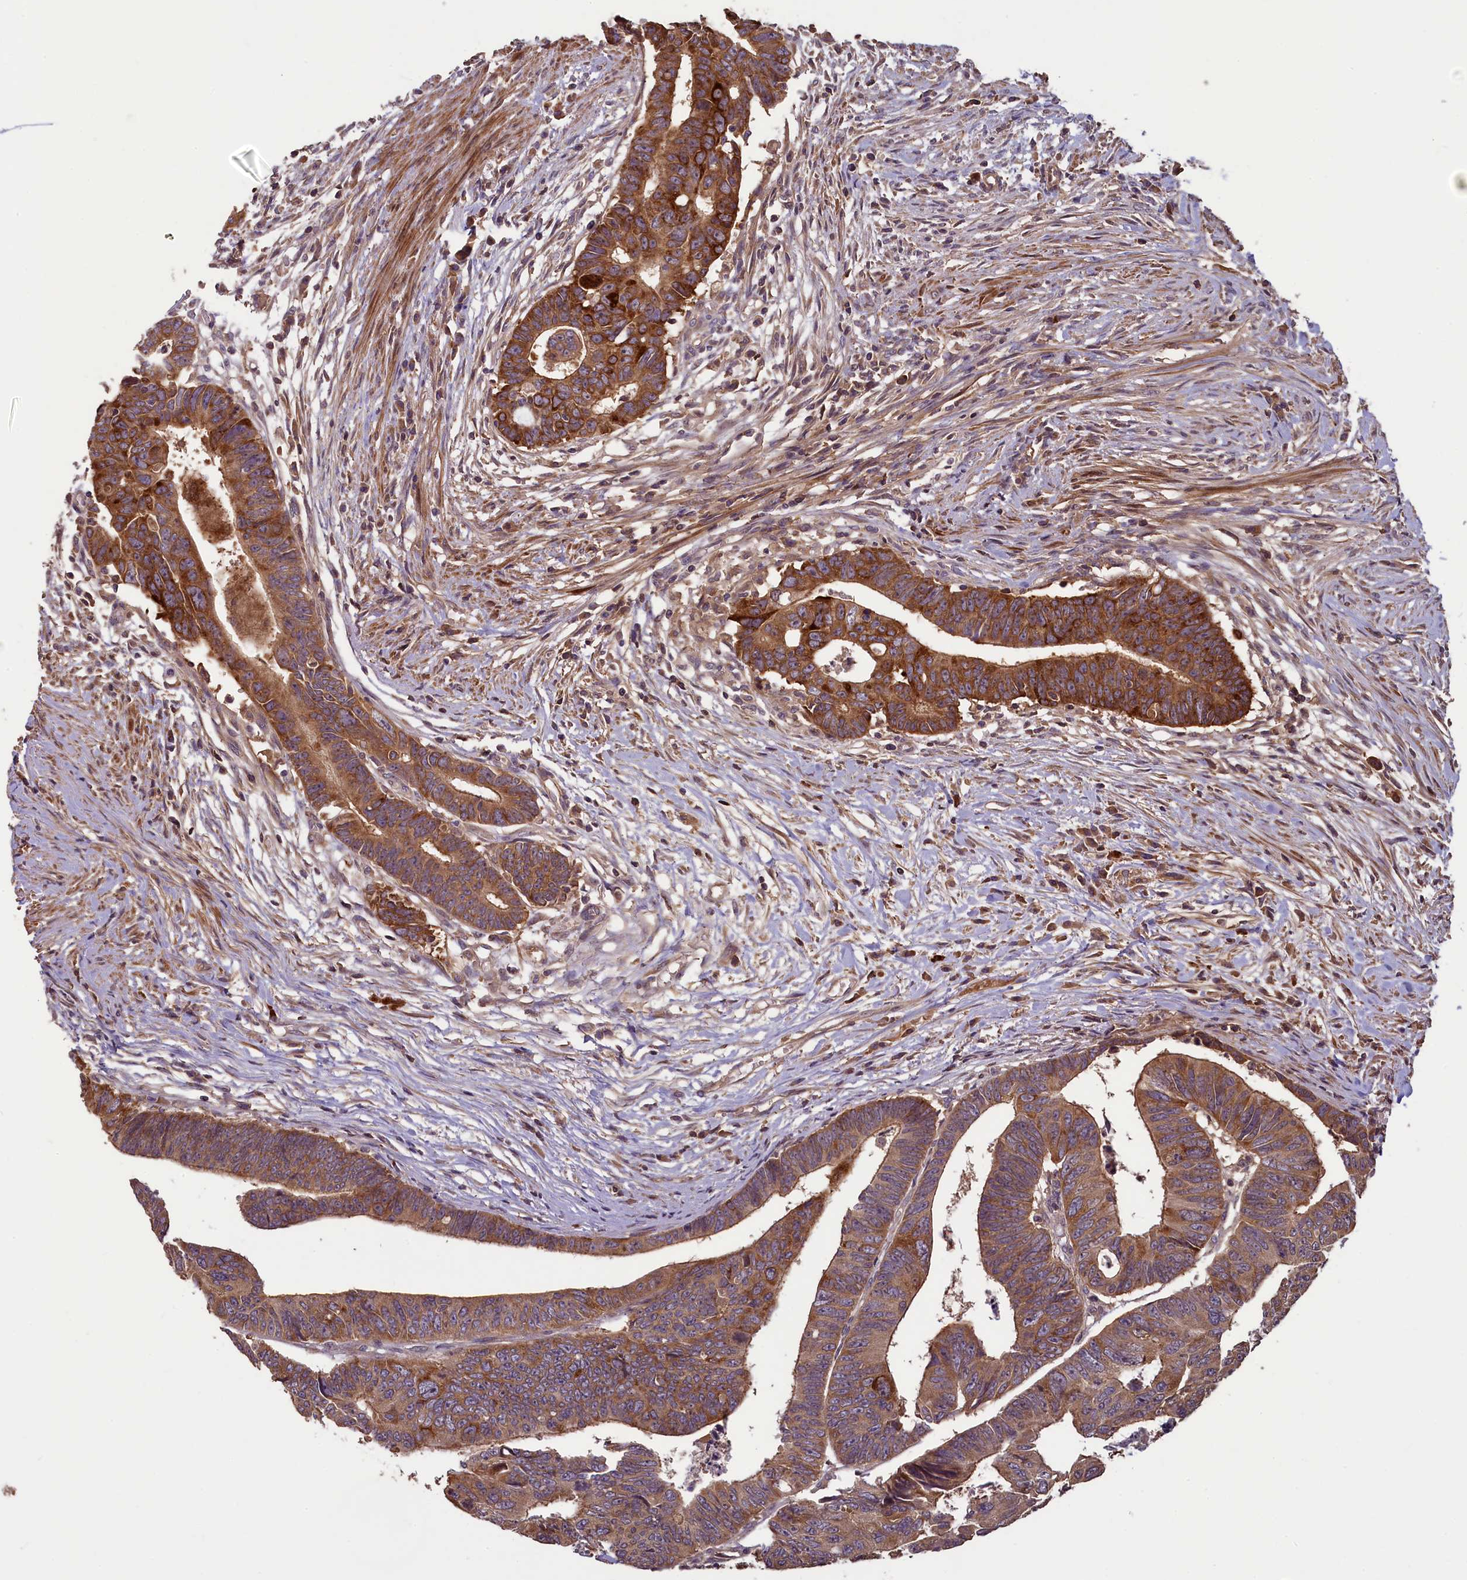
{"staining": {"intensity": "strong", "quantity": ">75%", "location": "cytoplasmic/membranous"}, "tissue": "colorectal cancer", "cell_type": "Tumor cells", "image_type": "cancer", "snomed": [{"axis": "morphology", "description": "Adenocarcinoma, NOS"}, {"axis": "topography", "description": "Rectum"}], "caption": "Protein expression analysis of colorectal adenocarcinoma reveals strong cytoplasmic/membranous expression in about >75% of tumor cells. The staining was performed using DAB (3,3'-diaminobenzidine) to visualize the protein expression in brown, while the nuclei were stained in blue with hematoxylin (Magnification: 20x).", "gene": "NUDT6", "patient": {"sex": "female", "age": 65}}